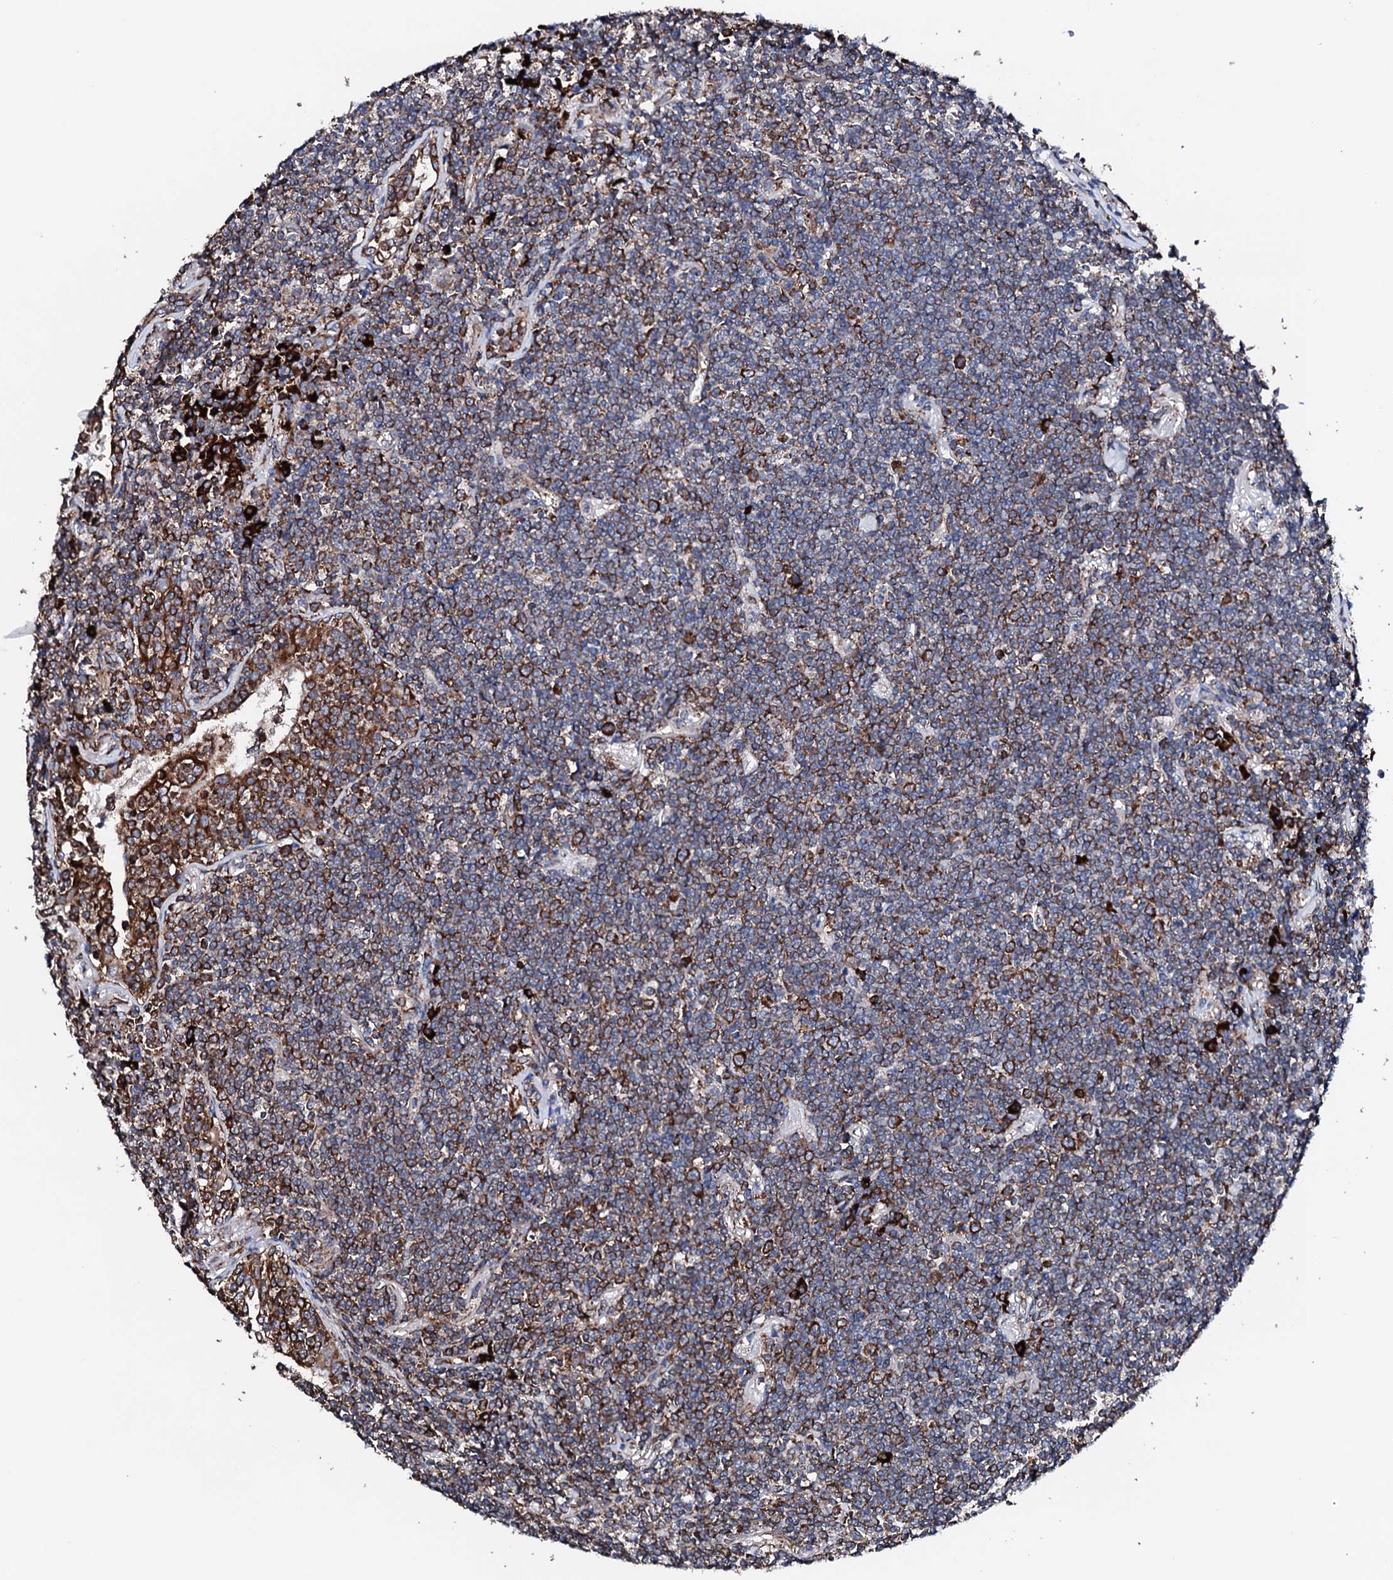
{"staining": {"intensity": "moderate", "quantity": ">75%", "location": "cytoplasmic/membranous"}, "tissue": "lymphoma", "cell_type": "Tumor cells", "image_type": "cancer", "snomed": [{"axis": "morphology", "description": "Malignant lymphoma, non-Hodgkin's type, Low grade"}, {"axis": "topography", "description": "Lung"}], "caption": "Immunohistochemistry (IHC) micrograph of lymphoma stained for a protein (brown), which reveals medium levels of moderate cytoplasmic/membranous expression in approximately >75% of tumor cells.", "gene": "AMDHD1", "patient": {"sex": "female", "age": 71}}